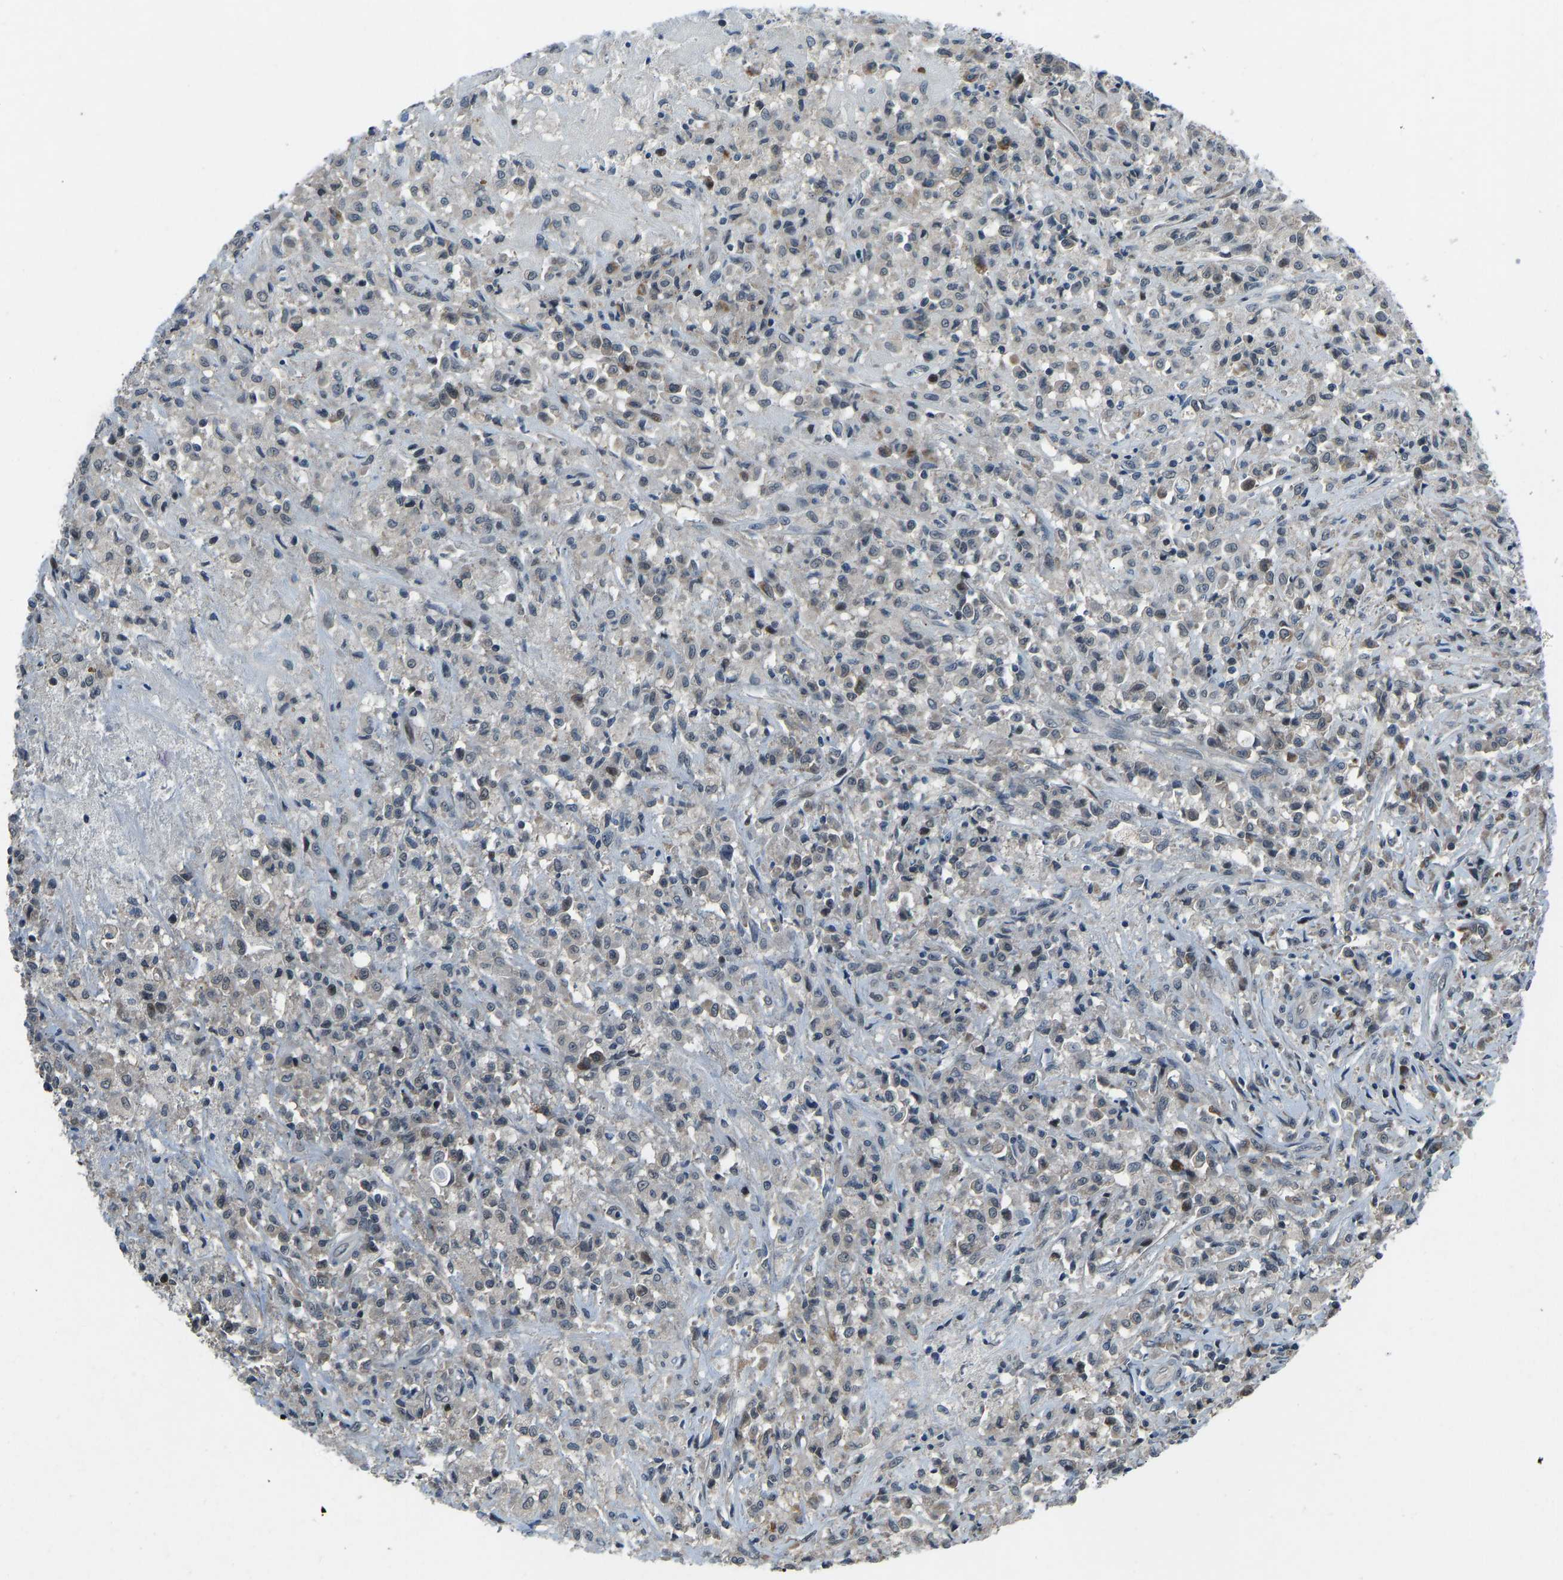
{"staining": {"intensity": "negative", "quantity": "none", "location": "none"}, "tissue": "testis cancer", "cell_type": "Tumor cells", "image_type": "cancer", "snomed": [{"axis": "morphology", "description": "Carcinoma, Embryonal, NOS"}, {"axis": "topography", "description": "Testis"}], "caption": "A micrograph of human testis cancer (embryonal carcinoma) is negative for staining in tumor cells. Brightfield microscopy of immunohistochemistry stained with DAB (3,3'-diaminobenzidine) (brown) and hematoxylin (blue), captured at high magnification.", "gene": "RLIM", "patient": {"sex": "male", "age": 2}}